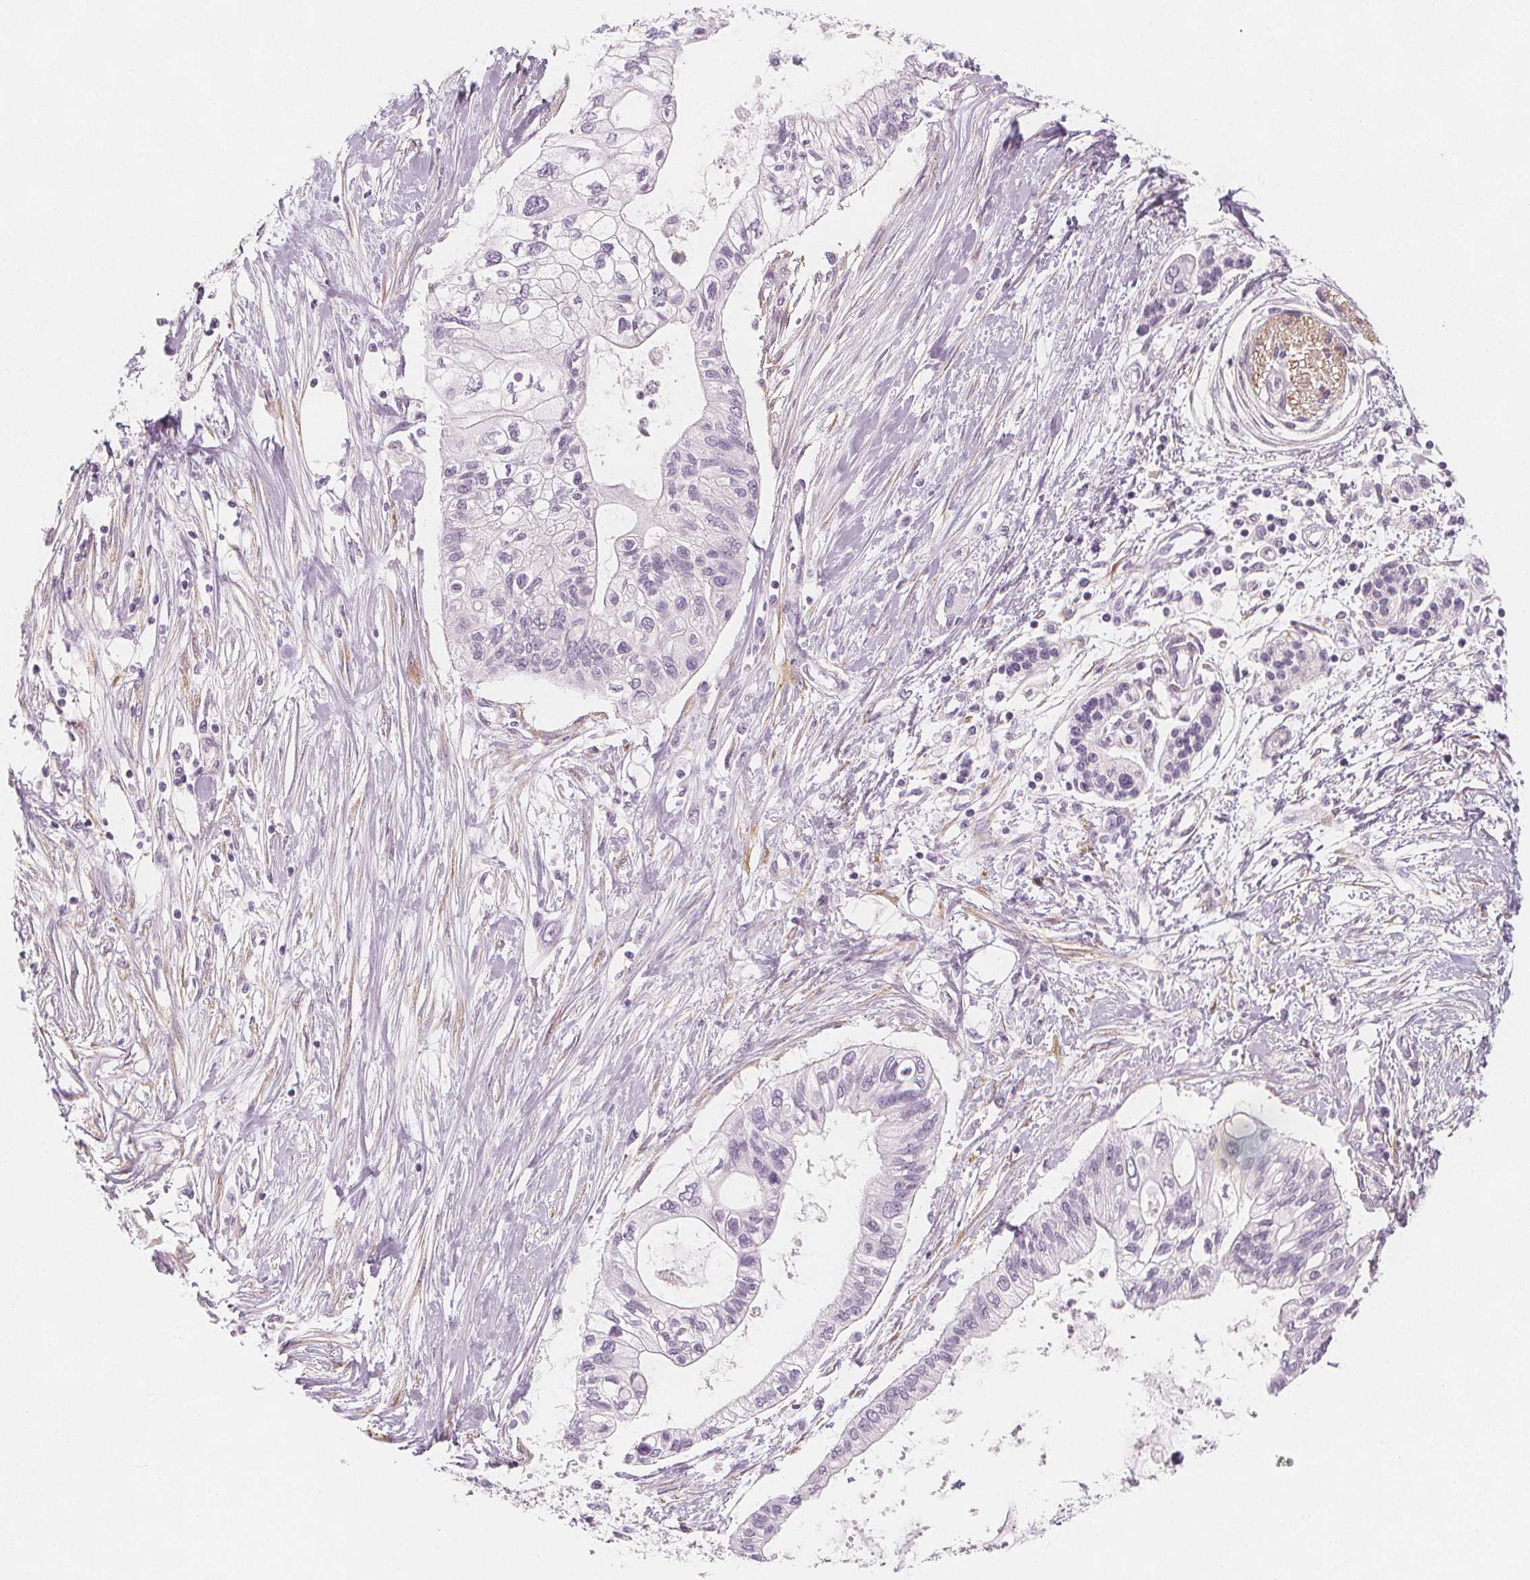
{"staining": {"intensity": "negative", "quantity": "none", "location": "none"}, "tissue": "pancreatic cancer", "cell_type": "Tumor cells", "image_type": "cancer", "snomed": [{"axis": "morphology", "description": "Adenocarcinoma, NOS"}, {"axis": "topography", "description": "Pancreas"}], "caption": "This is an IHC histopathology image of human pancreatic cancer (adenocarcinoma). There is no staining in tumor cells.", "gene": "MAP1A", "patient": {"sex": "female", "age": 77}}